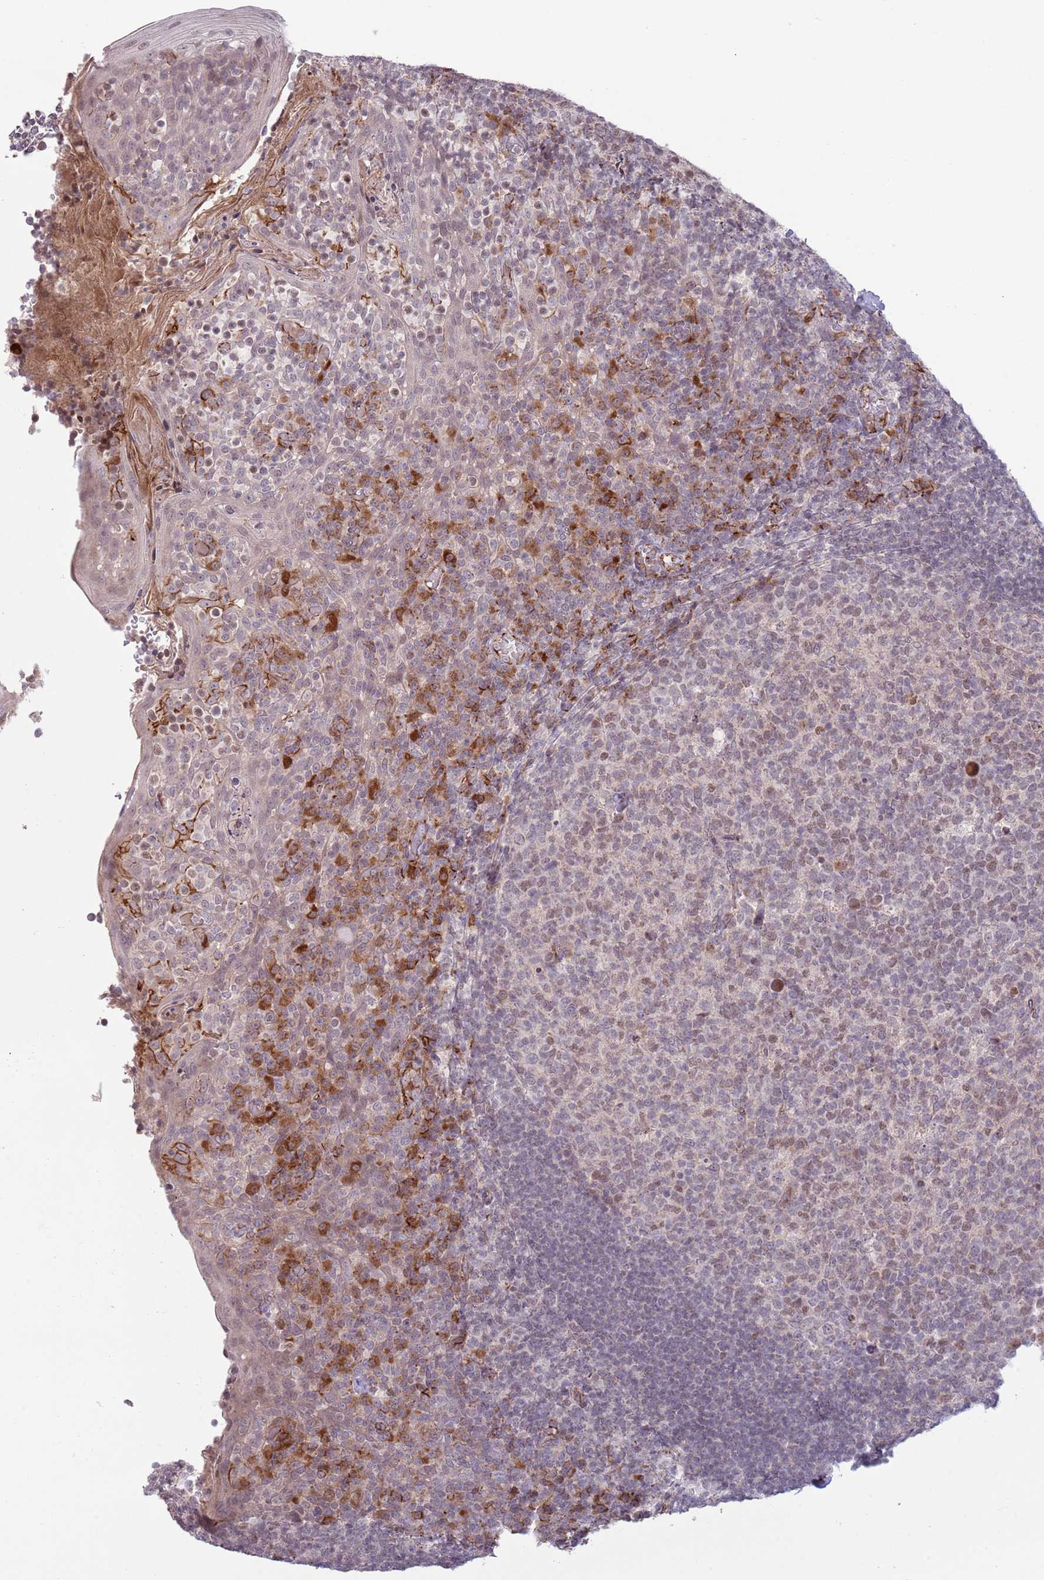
{"staining": {"intensity": "weak", "quantity": "25%-75%", "location": "nuclear"}, "tissue": "tonsil", "cell_type": "Germinal center cells", "image_type": "normal", "snomed": [{"axis": "morphology", "description": "Normal tissue, NOS"}, {"axis": "topography", "description": "Tonsil"}], "caption": "Germinal center cells reveal low levels of weak nuclear positivity in about 25%-75% of cells in benign human tonsil. (IHC, brightfield microscopy, high magnification).", "gene": "DPP10", "patient": {"sex": "female", "age": 10}}